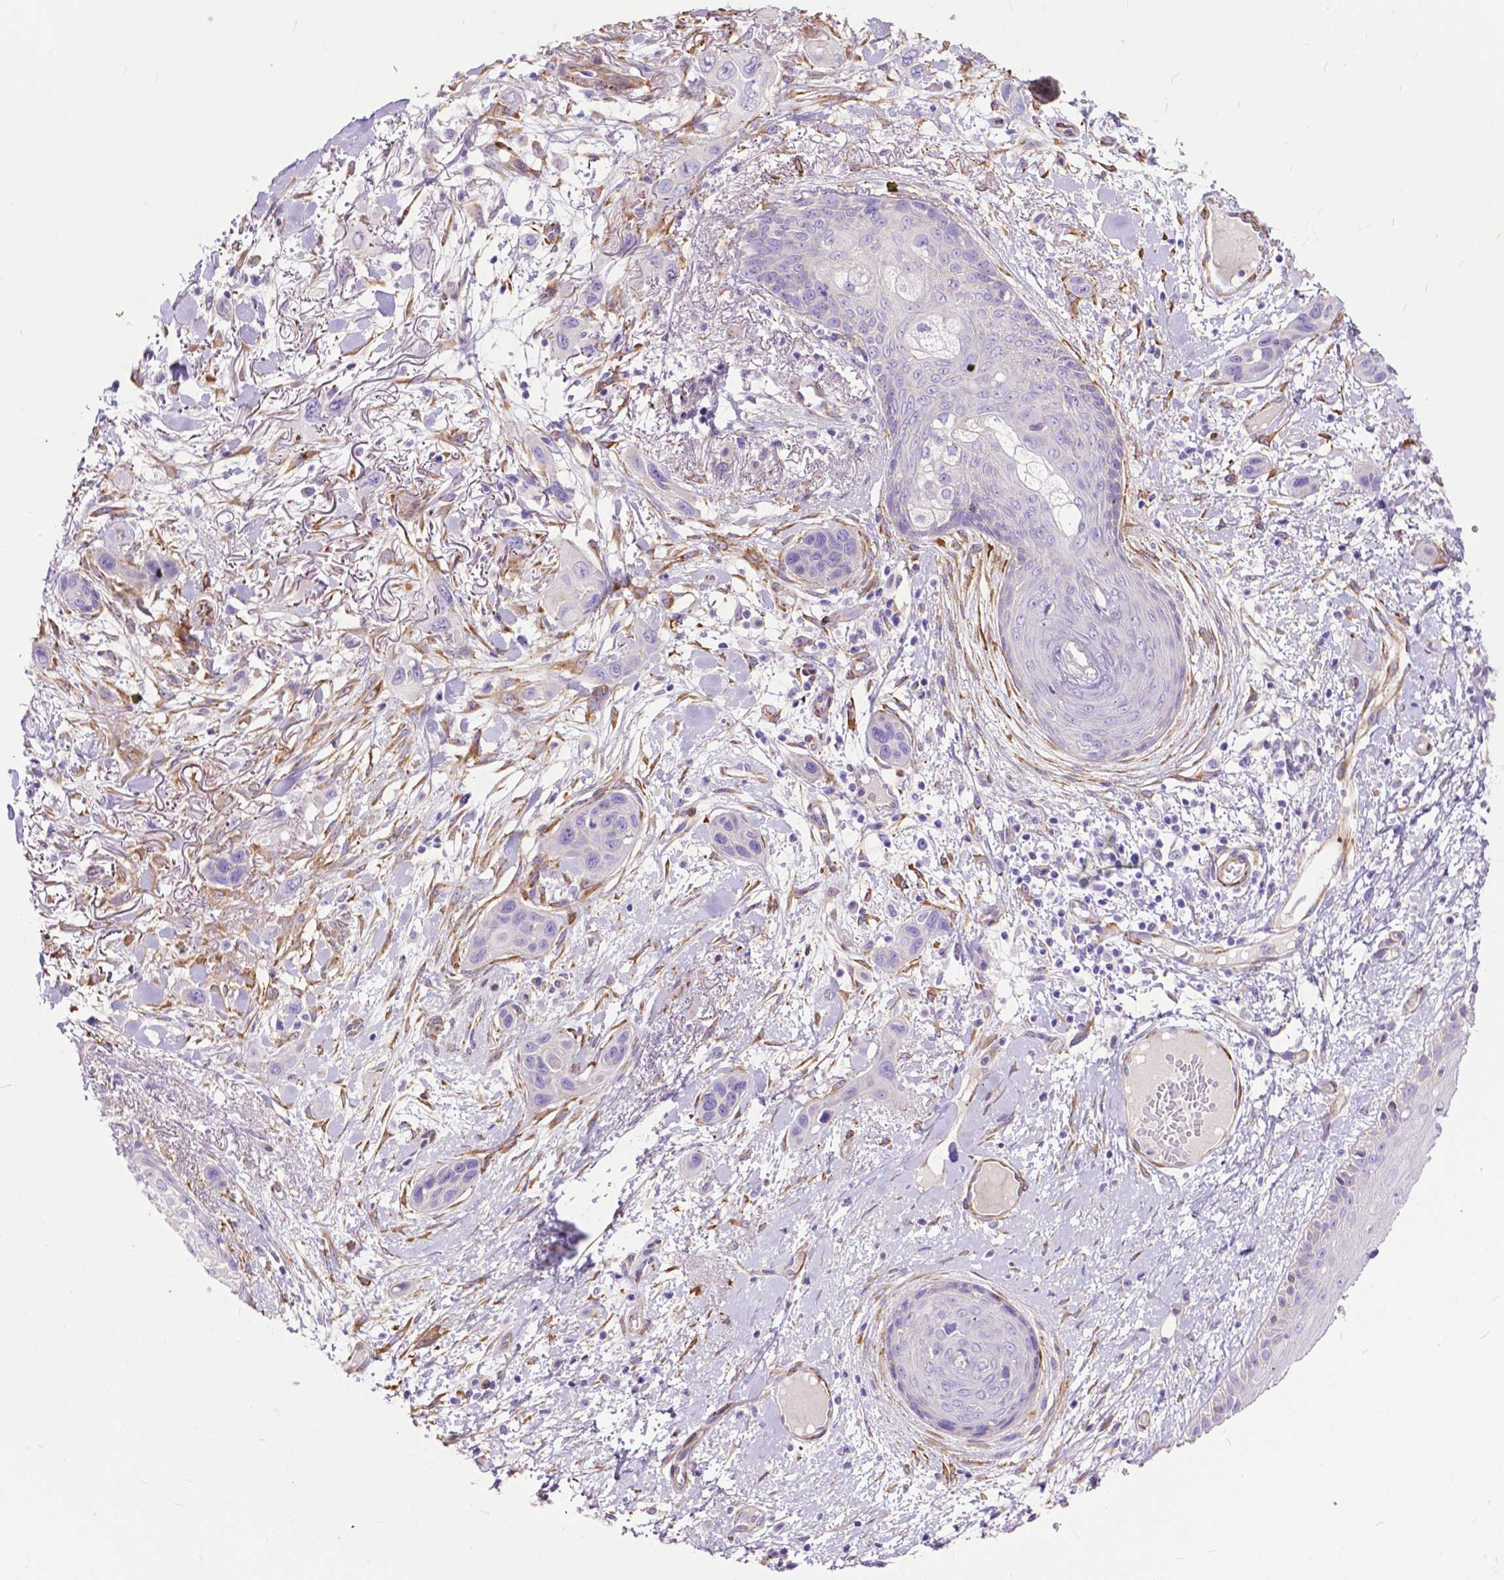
{"staining": {"intensity": "negative", "quantity": "none", "location": "none"}, "tissue": "skin cancer", "cell_type": "Tumor cells", "image_type": "cancer", "snomed": [{"axis": "morphology", "description": "Squamous cell carcinoma, NOS"}, {"axis": "topography", "description": "Skin"}], "caption": "Immunohistochemistry (IHC) histopathology image of skin squamous cell carcinoma stained for a protein (brown), which shows no expression in tumor cells.", "gene": "PCDHA12", "patient": {"sex": "male", "age": 79}}